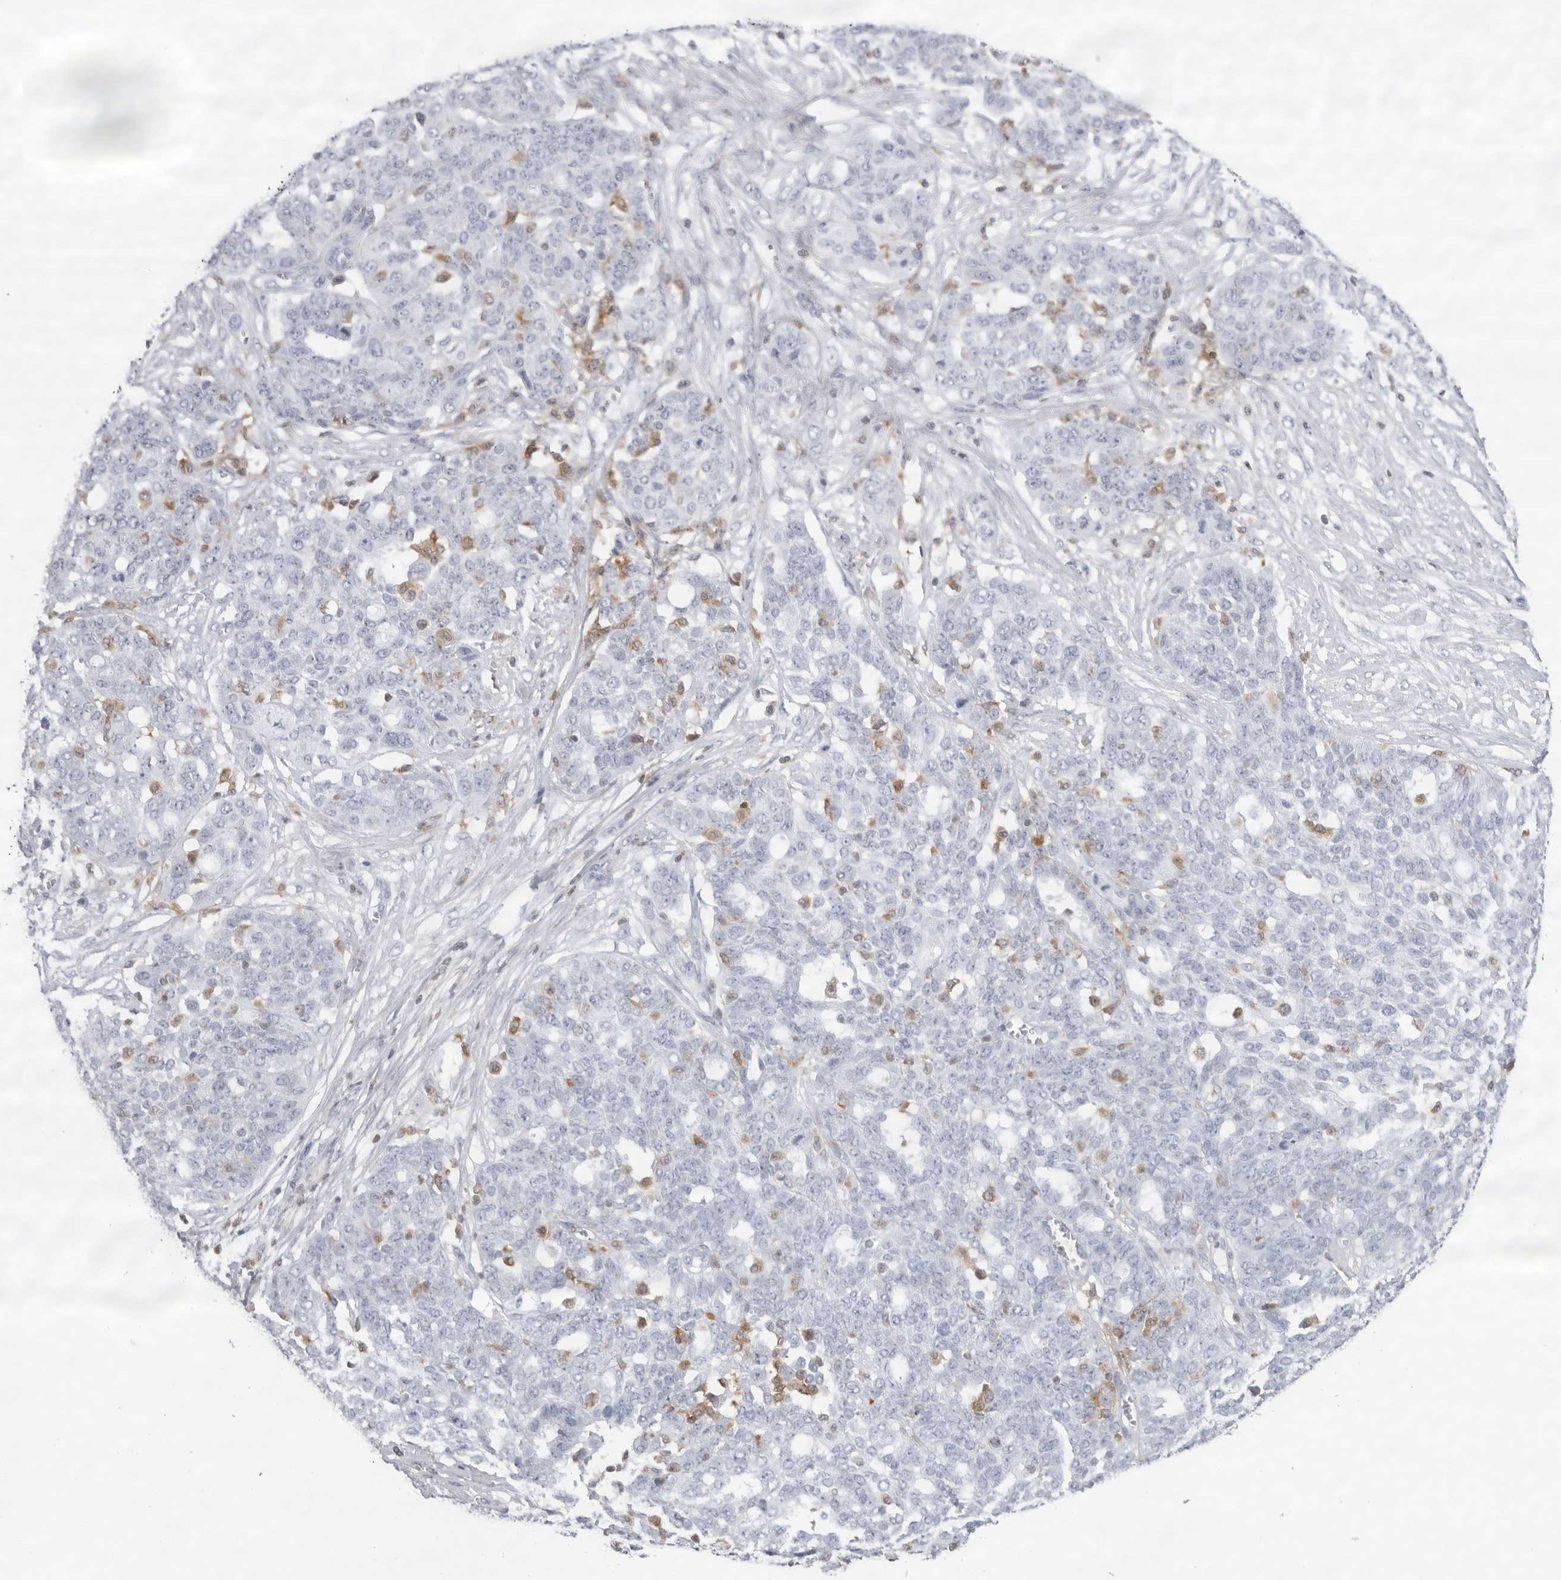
{"staining": {"intensity": "negative", "quantity": "none", "location": "none"}, "tissue": "ovarian cancer", "cell_type": "Tumor cells", "image_type": "cancer", "snomed": [{"axis": "morphology", "description": "Cystadenocarcinoma, serous, NOS"}, {"axis": "topography", "description": "Soft tissue"}, {"axis": "topography", "description": "Ovary"}], "caption": "DAB (3,3'-diaminobenzidine) immunohistochemical staining of ovarian serous cystadenocarcinoma reveals no significant expression in tumor cells. The staining was performed using DAB (3,3'-diaminobenzidine) to visualize the protein expression in brown, while the nuclei were stained in blue with hematoxylin (Magnification: 20x).", "gene": "FMNL1", "patient": {"sex": "female", "age": 57}}